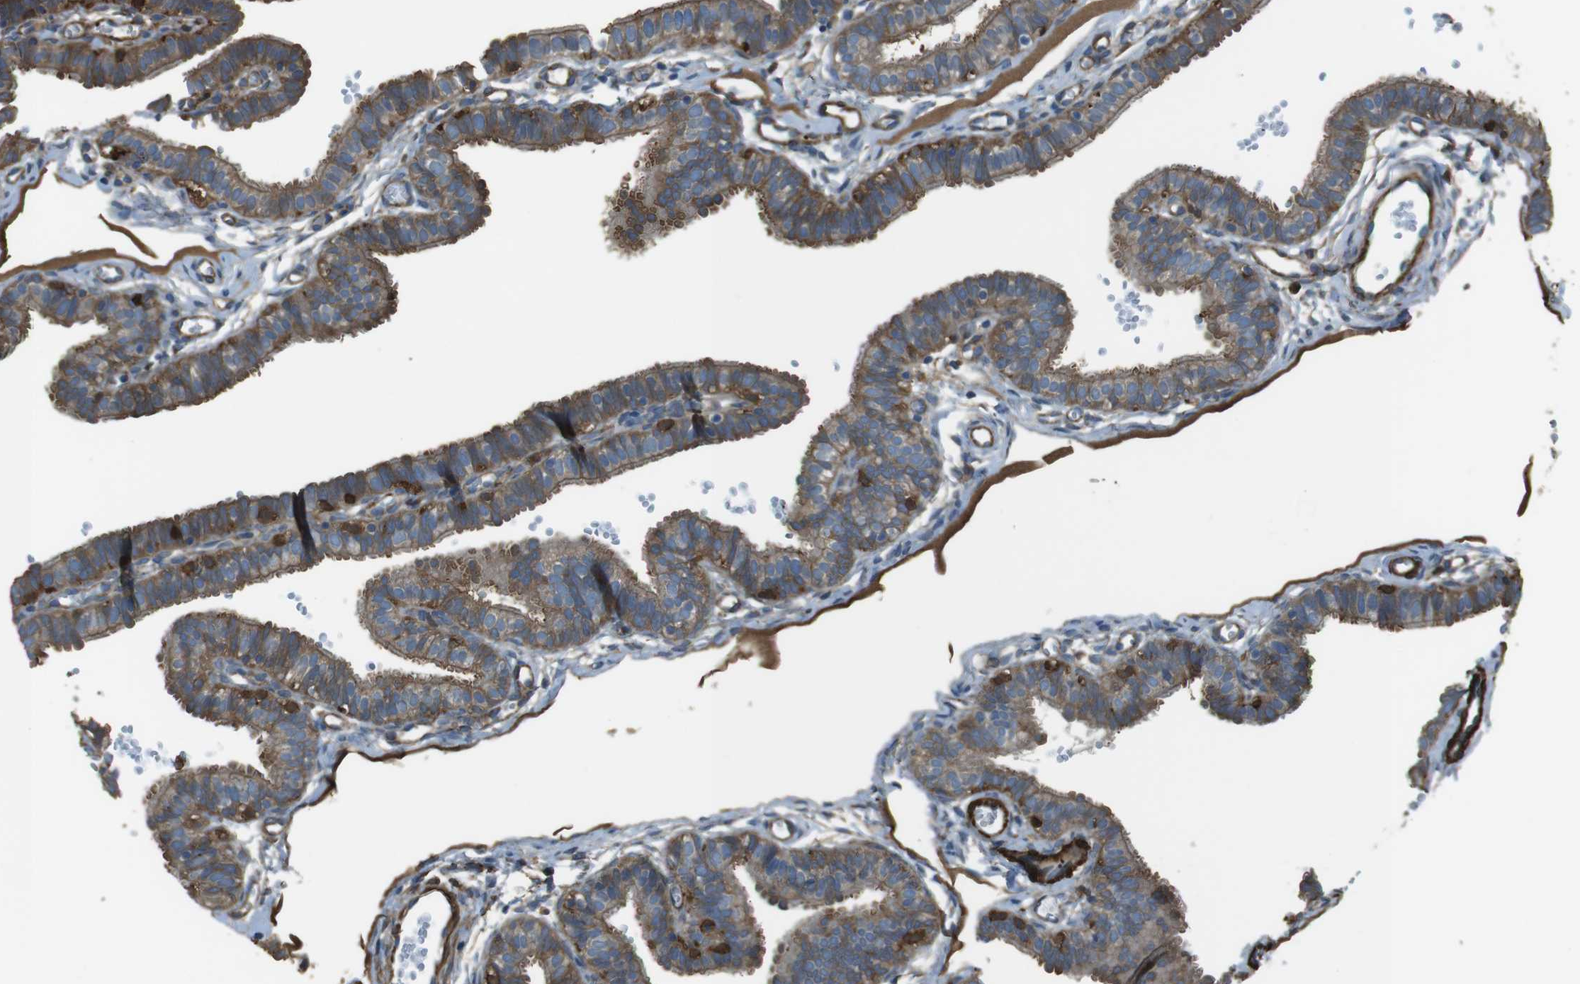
{"staining": {"intensity": "moderate", "quantity": ">75%", "location": "cytoplasmic/membranous"}, "tissue": "fallopian tube", "cell_type": "Glandular cells", "image_type": "normal", "snomed": [{"axis": "morphology", "description": "Normal tissue, NOS"}, {"axis": "topography", "description": "Fallopian tube"}, {"axis": "topography", "description": "Placenta"}], "caption": "Immunohistochemistry (IHC) (DAB (3,3'-diaminobenzidine)) staining of normal human fallopian tube displays moderate cytoplasmic/membranous protein positivity in approximately >75% of glandular cells. Nuclei are stained in blue.", "gene": "SFT2D1", "patient": {"sex": "female", "age": 34}}